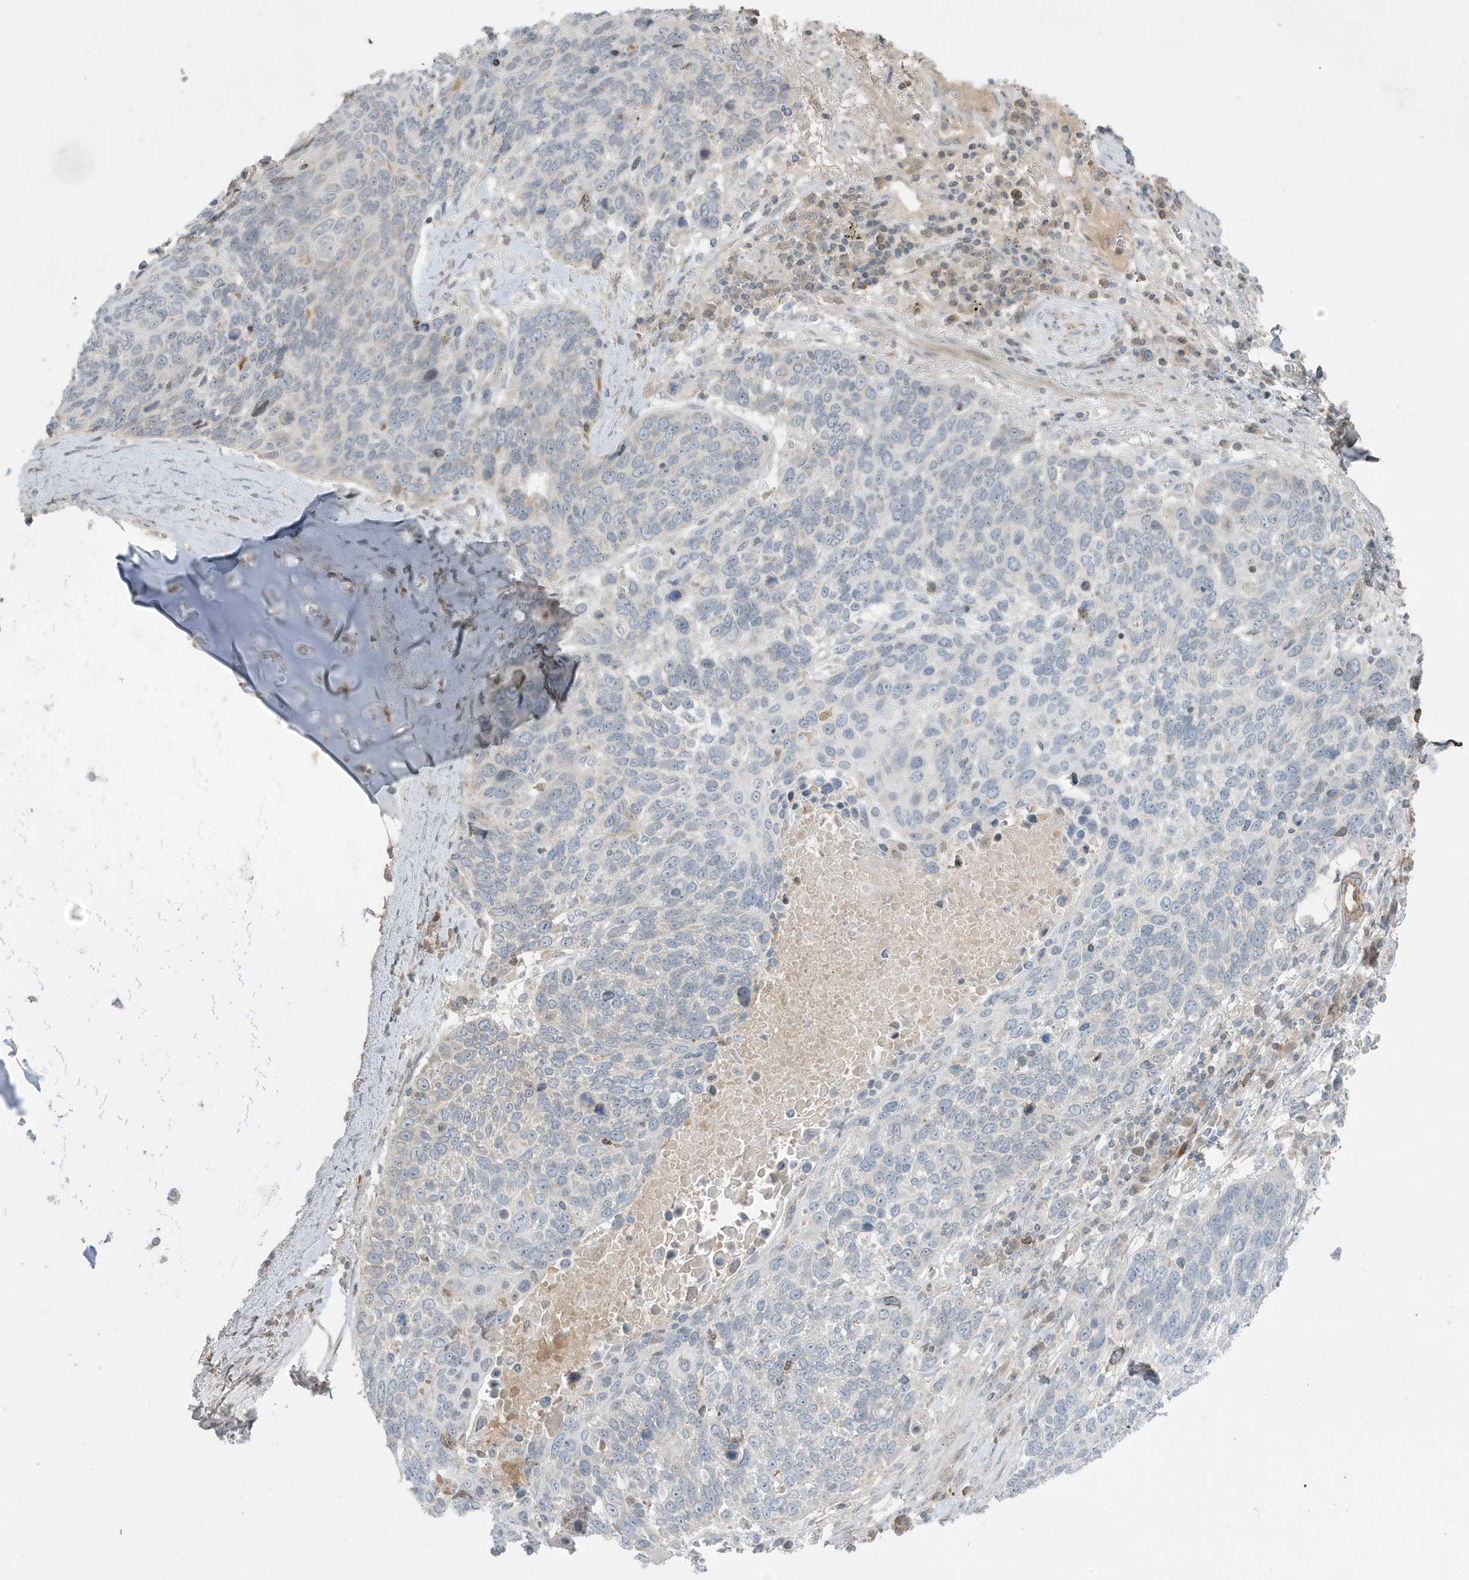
{"staining": {"intensity": "negative", "quantity": "none", "location": "none"}, "tissue": "lung cancer", "cell_type": "Tumor cells", "image_type": "cancer", "snomed": [{"axis": "morphology", "description": "Squamous cell carcinoma, NOS"}, {"axis": "topography", "description": "Lung"}], "caption": "An IHC image of lung cancer (squamous cell carcinoma) is shown. There is no staining in tumor cells of lung cancer (squamous cell carcinoma). The staining is performed using DAB brown chromogen with nuclei counter-stained in using hematoxylin.", "gene": "FNDC1", "patient": {"sex": "male", "age": 66}}